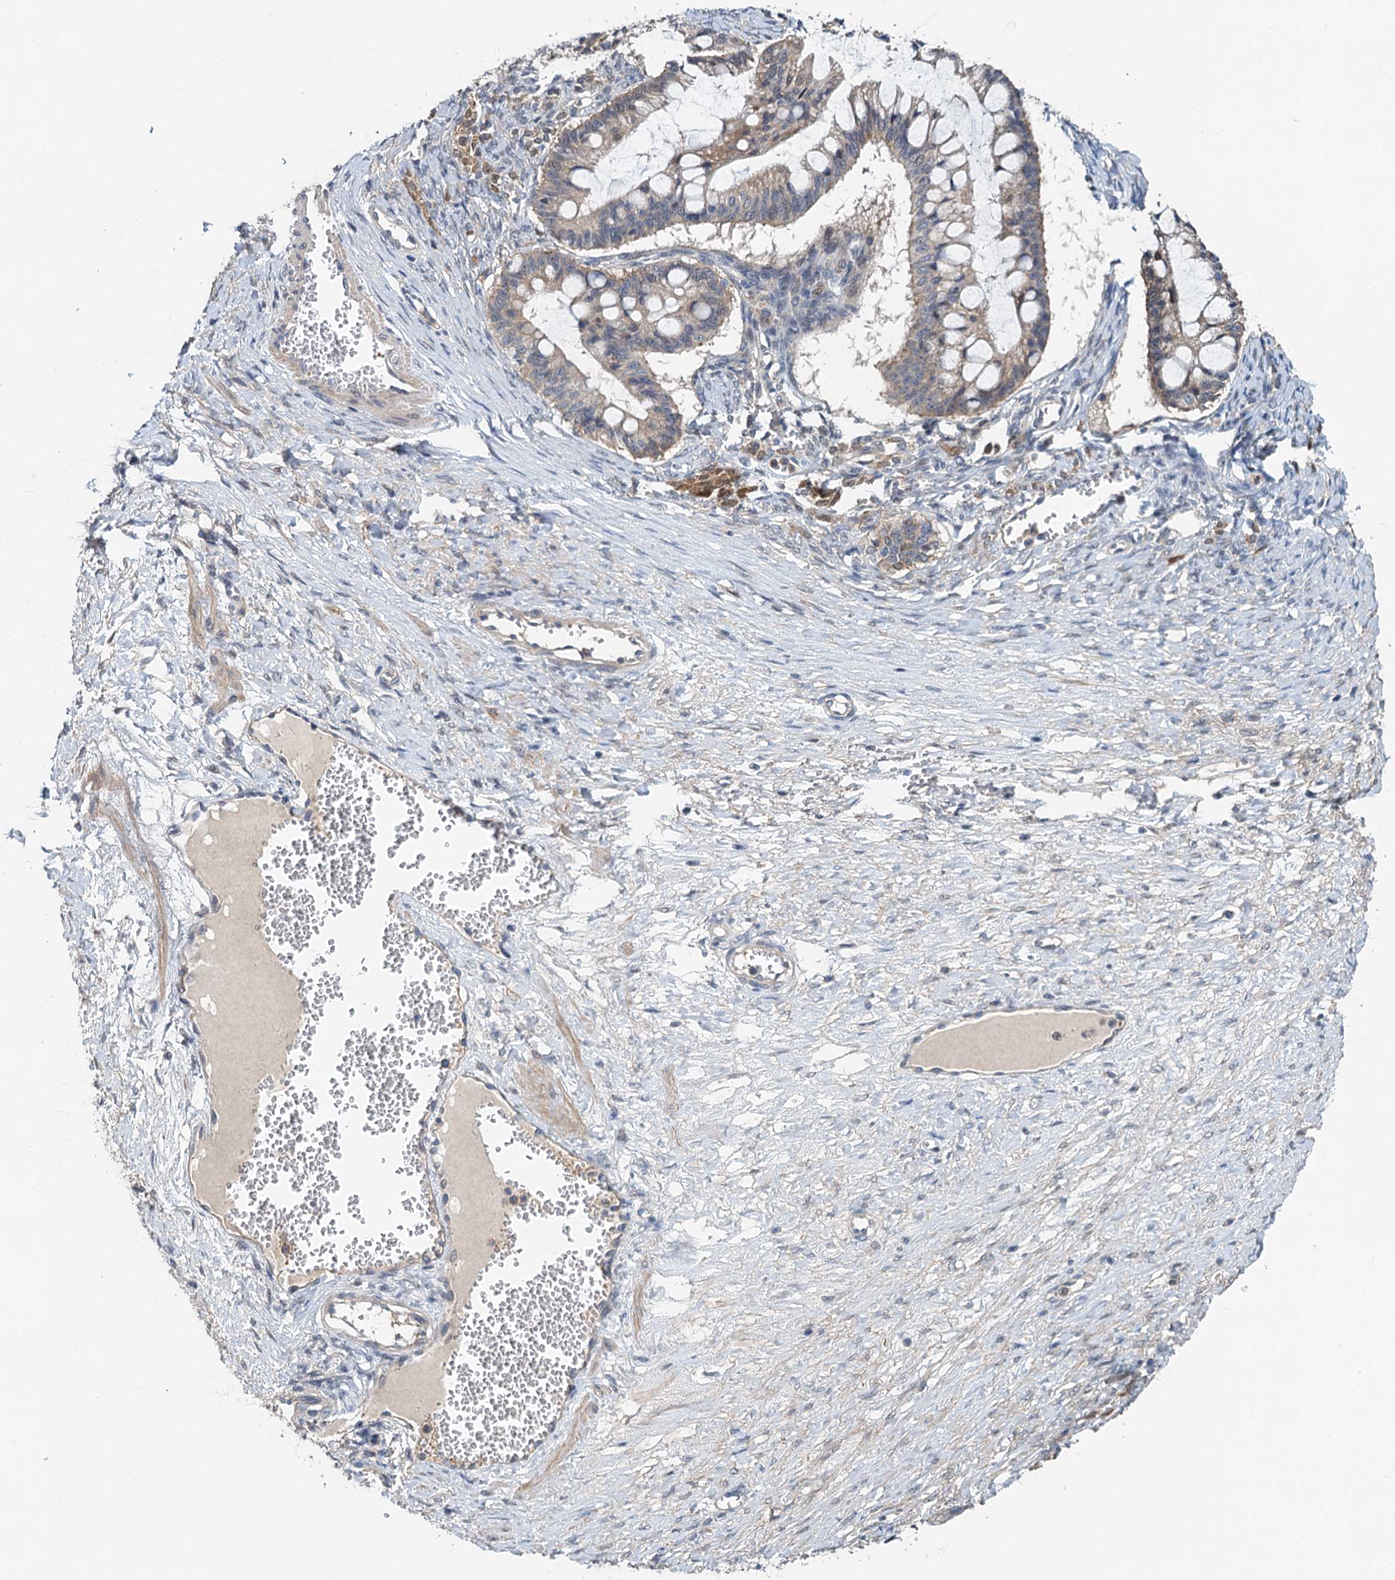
{"staining": {"intensity": "weak", "quantity": "<25%", "location": "cytoplasmic/membranous"}, "tissue": "ovarian cancer", "cell_type": "Tumor cells", "image_type": "cancer", "snomed": [{"axis": "morphology", "description": "Cystadenocarcinoma, mucinous, NOS"}, {"axis": "topography", "description": "Ovary"}], "caption": "High magnification brightfield microscopy of mucinous cystadenocarcinoma (ovarian) stained with DAB (brown) and counterstained with hematoxylin (blue): tumor cells show no significant expression.", "gene": "ZNF606", "patient": {"sex": "female", "age": 73}}